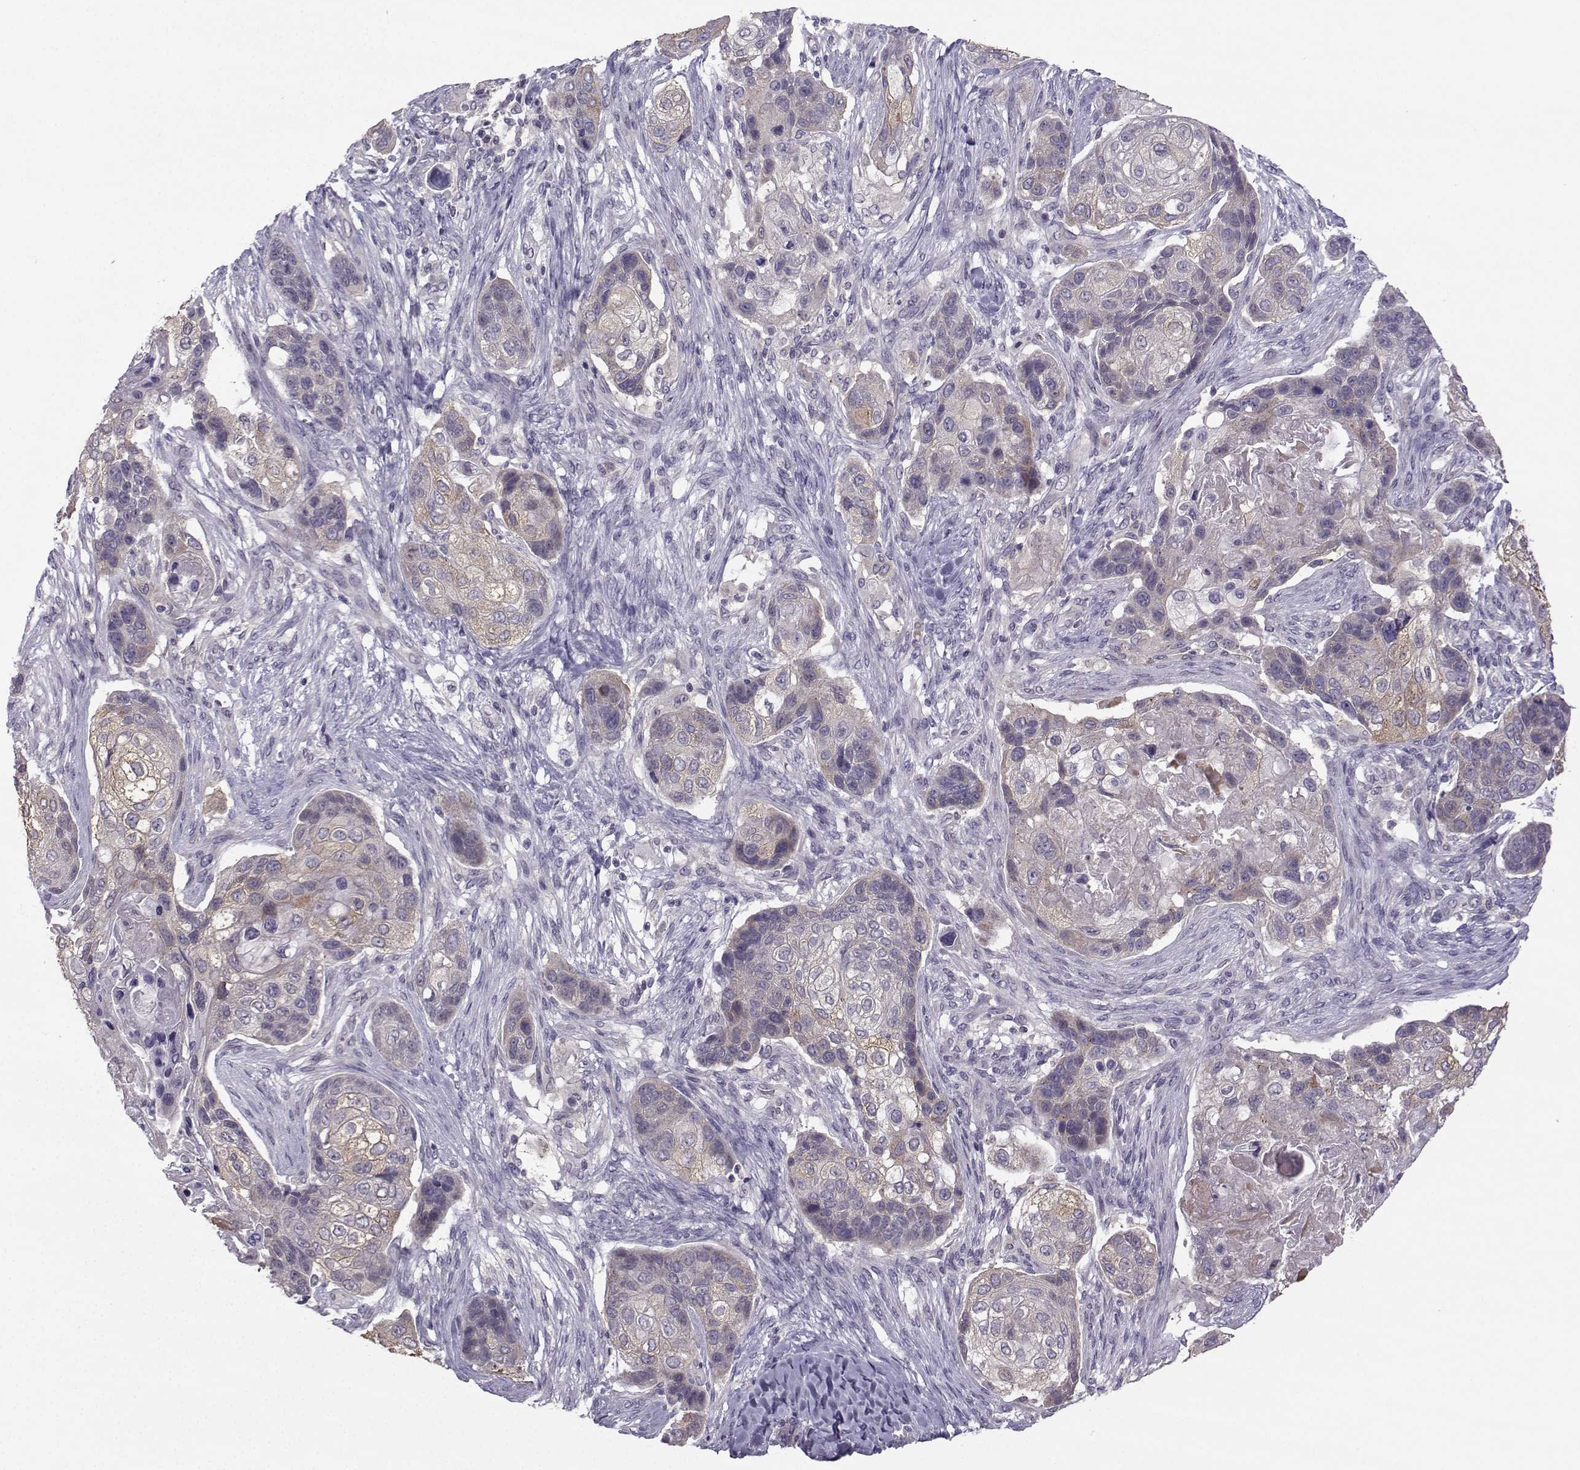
{"staining": {"intensity": "weak", "quantity": "<25%", "location": "cytoplasmic/membranous"}, "tissue": "lung cancer", "cell_type": "Tumor cells", "image_type": "cancer", "snomed": [{"axis": "morphology", "description": "Squamous cell carcinoma, NOS"}, {"axis": "topography", "description": "Lung"}], "caption": "Immunohistochemistry (IHC) image of neoplastic tissue: lung squamous cell carcinoma stained with DAB reveals no significant protein positivity in tumor cells.", "gene": "FCAMR", "patient": {"sex": "male", "age": 69}}